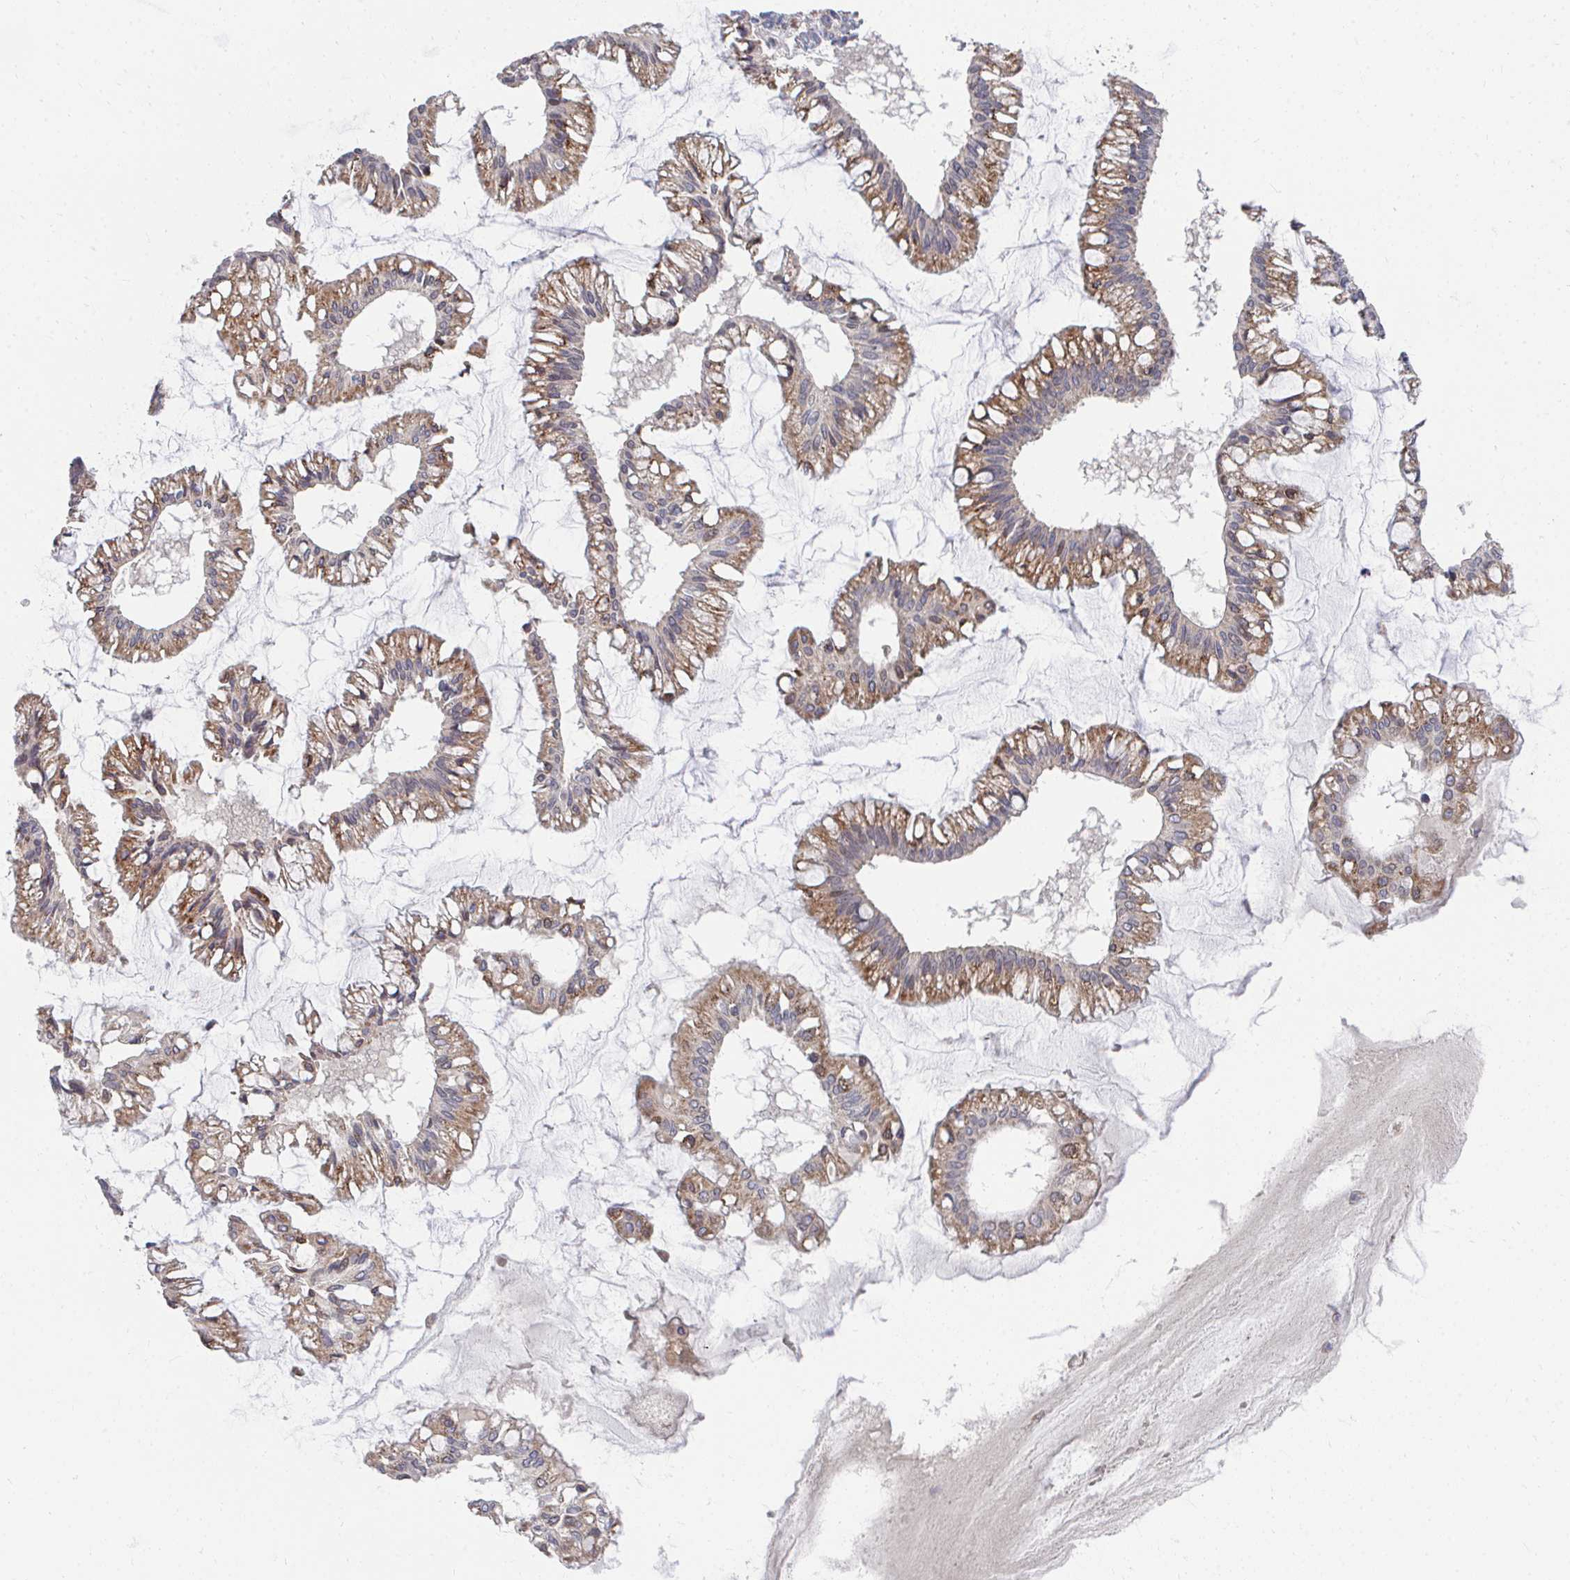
{"staining": {"intensity": "moderate", "quantity": ">75%", "location": "cytoplasmic/membranous"}, "tissue": "ovarian cancer", "cell_type": "Tumor cells", "image_type": "cancer", "snomed": [{"axis": "morphology", "description": "Cystadenocarcinoma, mucinous, NOS"}, {"axis": "topography", "description": "Ovary"}], "caption": "Tumor cells display medium levels of moderate cytoplasmic/membranous expression in approximately >75% of cells in ovarian mucinous cystadenocarcinoma. (DAB (3,3'-diaminobenzidine) IHC with brightfield microscopy, high magnification).", "gene": "PEX3", "patient": {"sex": "female", "age": 73}}